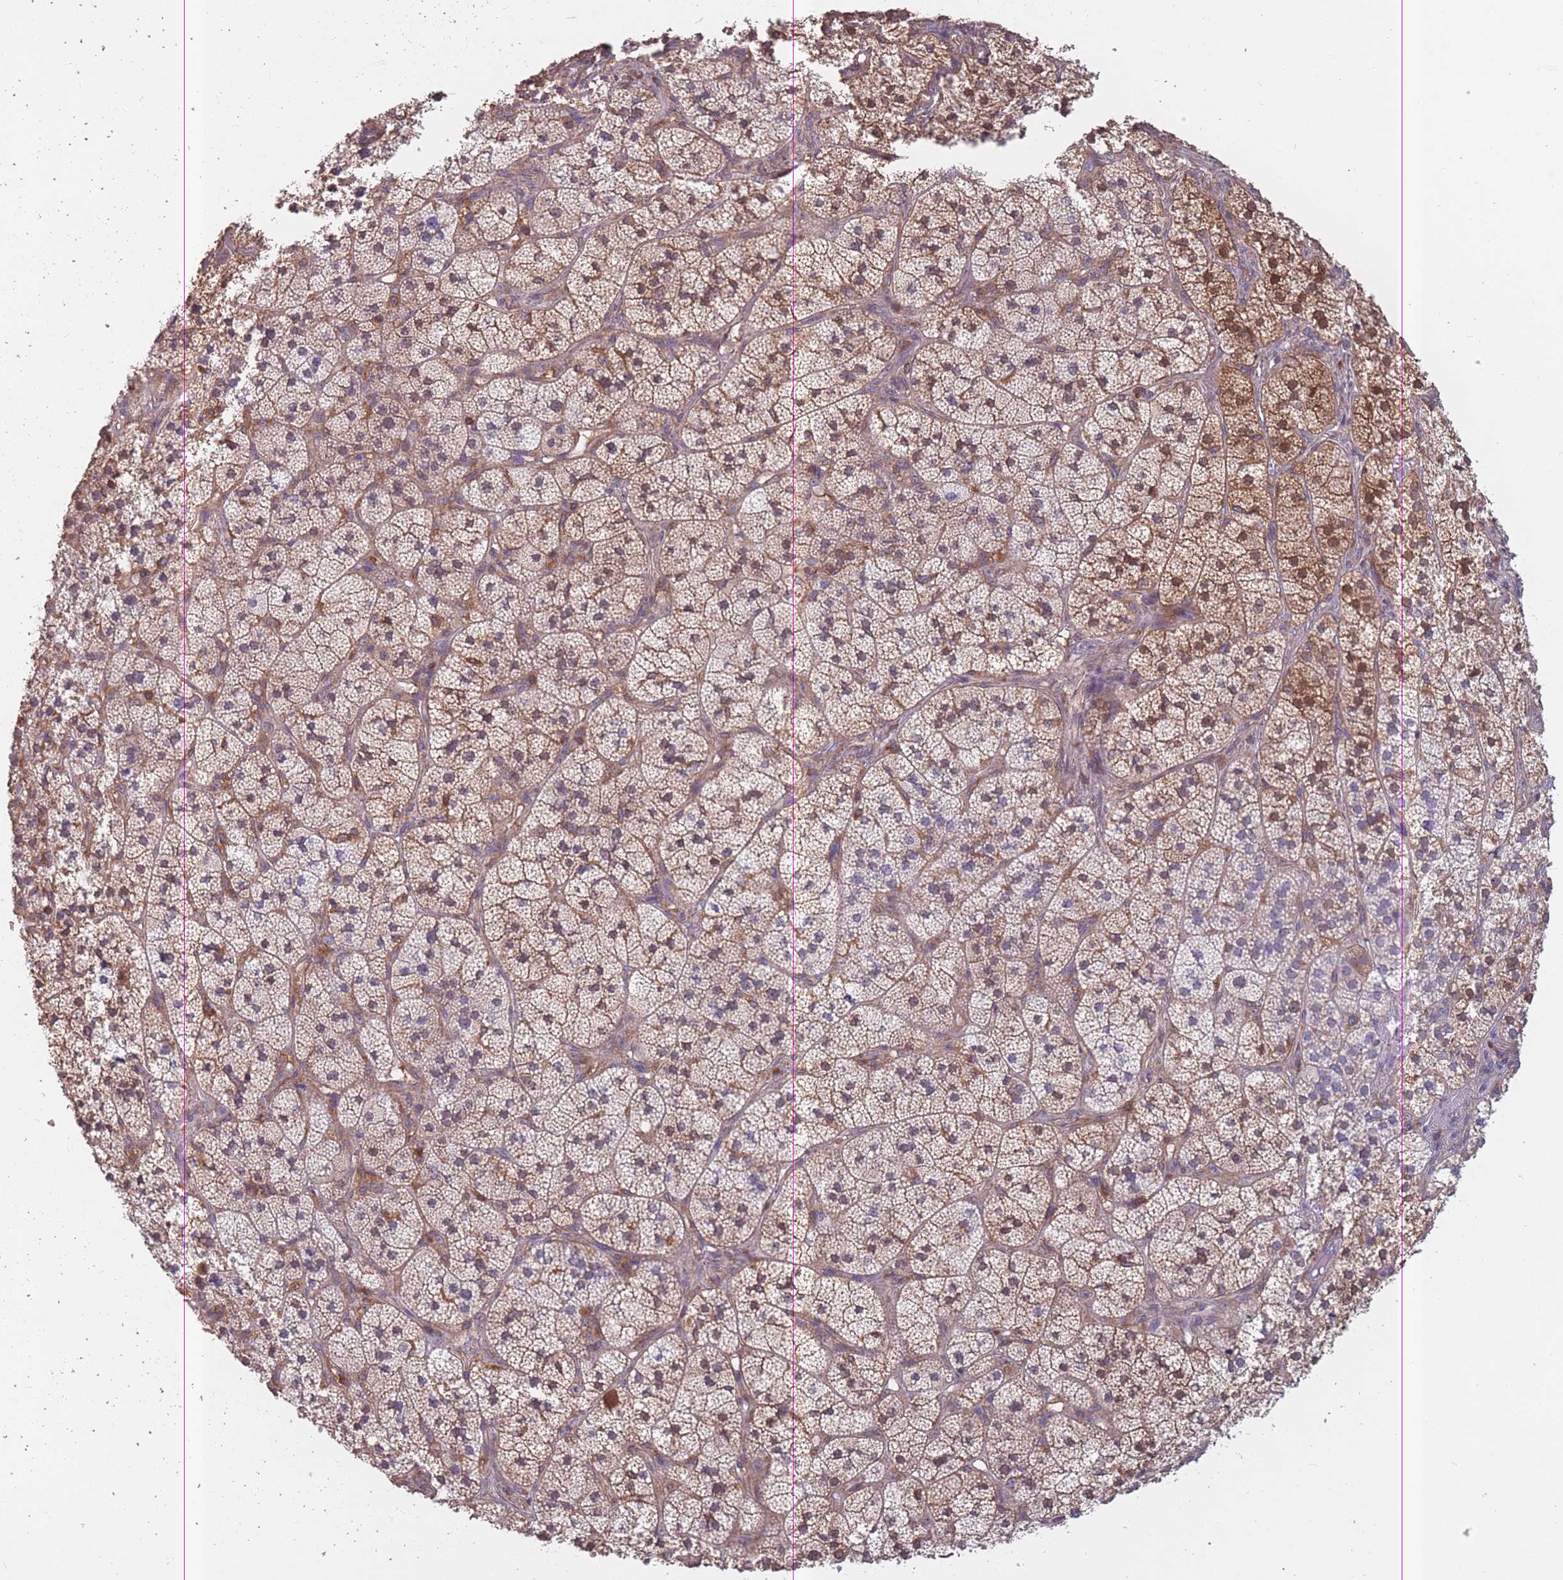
{"staining": {"intensity": "moderate", "quantity": ">75%", "location": "cytoplasmic/membranous,nuclear"}, "tissue": "adrenal gland", "cell_type": "Glandular cells", "image_type": "normal", "snomed": [{"axis": "morphology", "description": "Normal tissue, NOS"}, {"axis": "topography", "description": "Adrenal gland"}], "caption": "A brown stain labels moderate cytoplasmic/membranous,nuclear positivity of a protein in glandular cells of benign human adrenal gland.", "gene": "GMIP", "patient": {"sex": "female", "age": 58}}